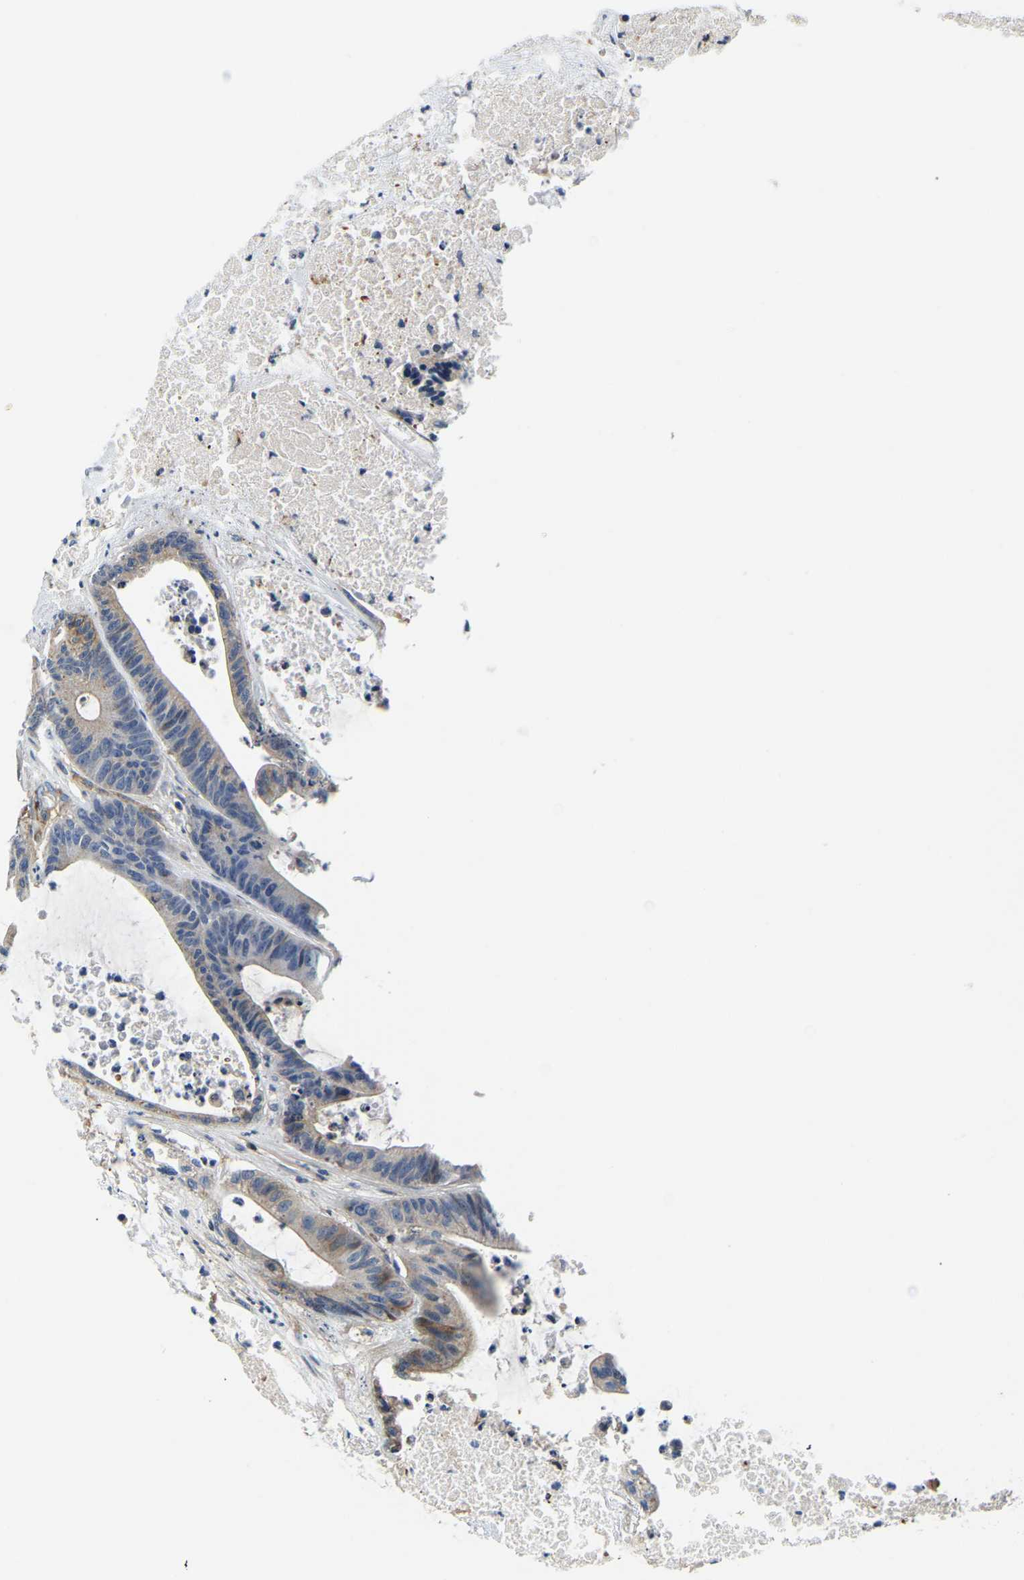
{"staining": {"intensity": "weak", "quantity": "<25%", "location": "cytoplasmic/membranous"}, "tissue": "colorectal cancer", "cell_type": "Tumor cells", "image_type": "cancer", "snomed": [{"axis": "morphology", "description": "Adenocarcinoma, NOS"}, {"axis": "topography", "description": "Colon"}], "caption": "DAB immunohistochemical staining of adenocarcinoma (colorectal) displays no significant staining in tumor cells.", "gene": "LIAS", "patient": {"sex": "female", "age": 84}}